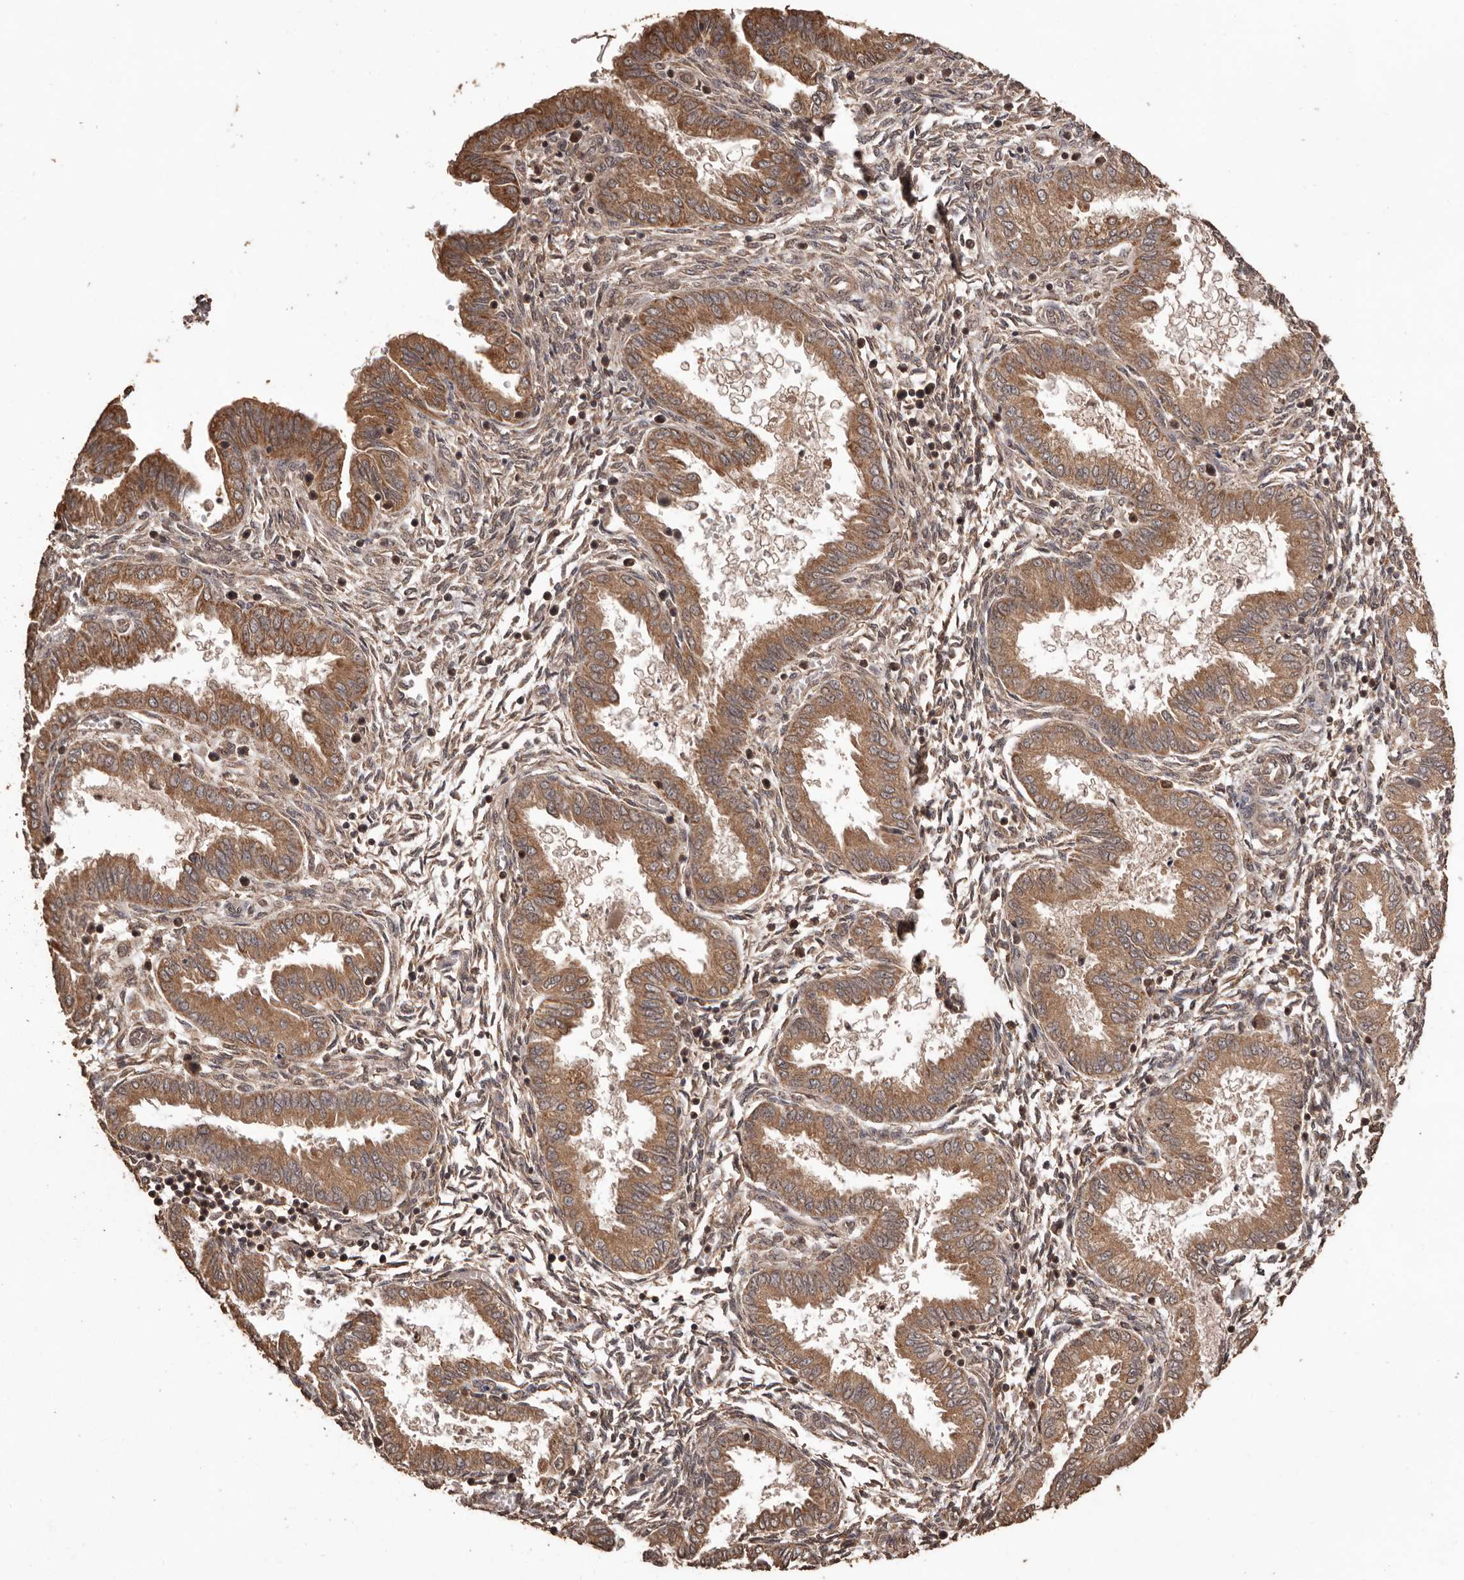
{"staining": {"intensity": "weak", "quantity": ">75%", "location": "cytoplasmic/membranous"}, "tissue": "endometrium", "cell_type": "Cells in endometrial stroma", "image_type": "normal", "snomed": [{"axis": "morphology", "description": "Normal tissue, NOS"}, {"axis": "topography", "description": "Endometrium"}], "caption": "This histopathology image exhibits IHC staining of normal endometrium, with low weak cytoplasmic/membranous staining in approximately >75% of cells in endometrial stroma.", "gene": "RWDD1", "patient": {"sex": "female", "age": 33}}